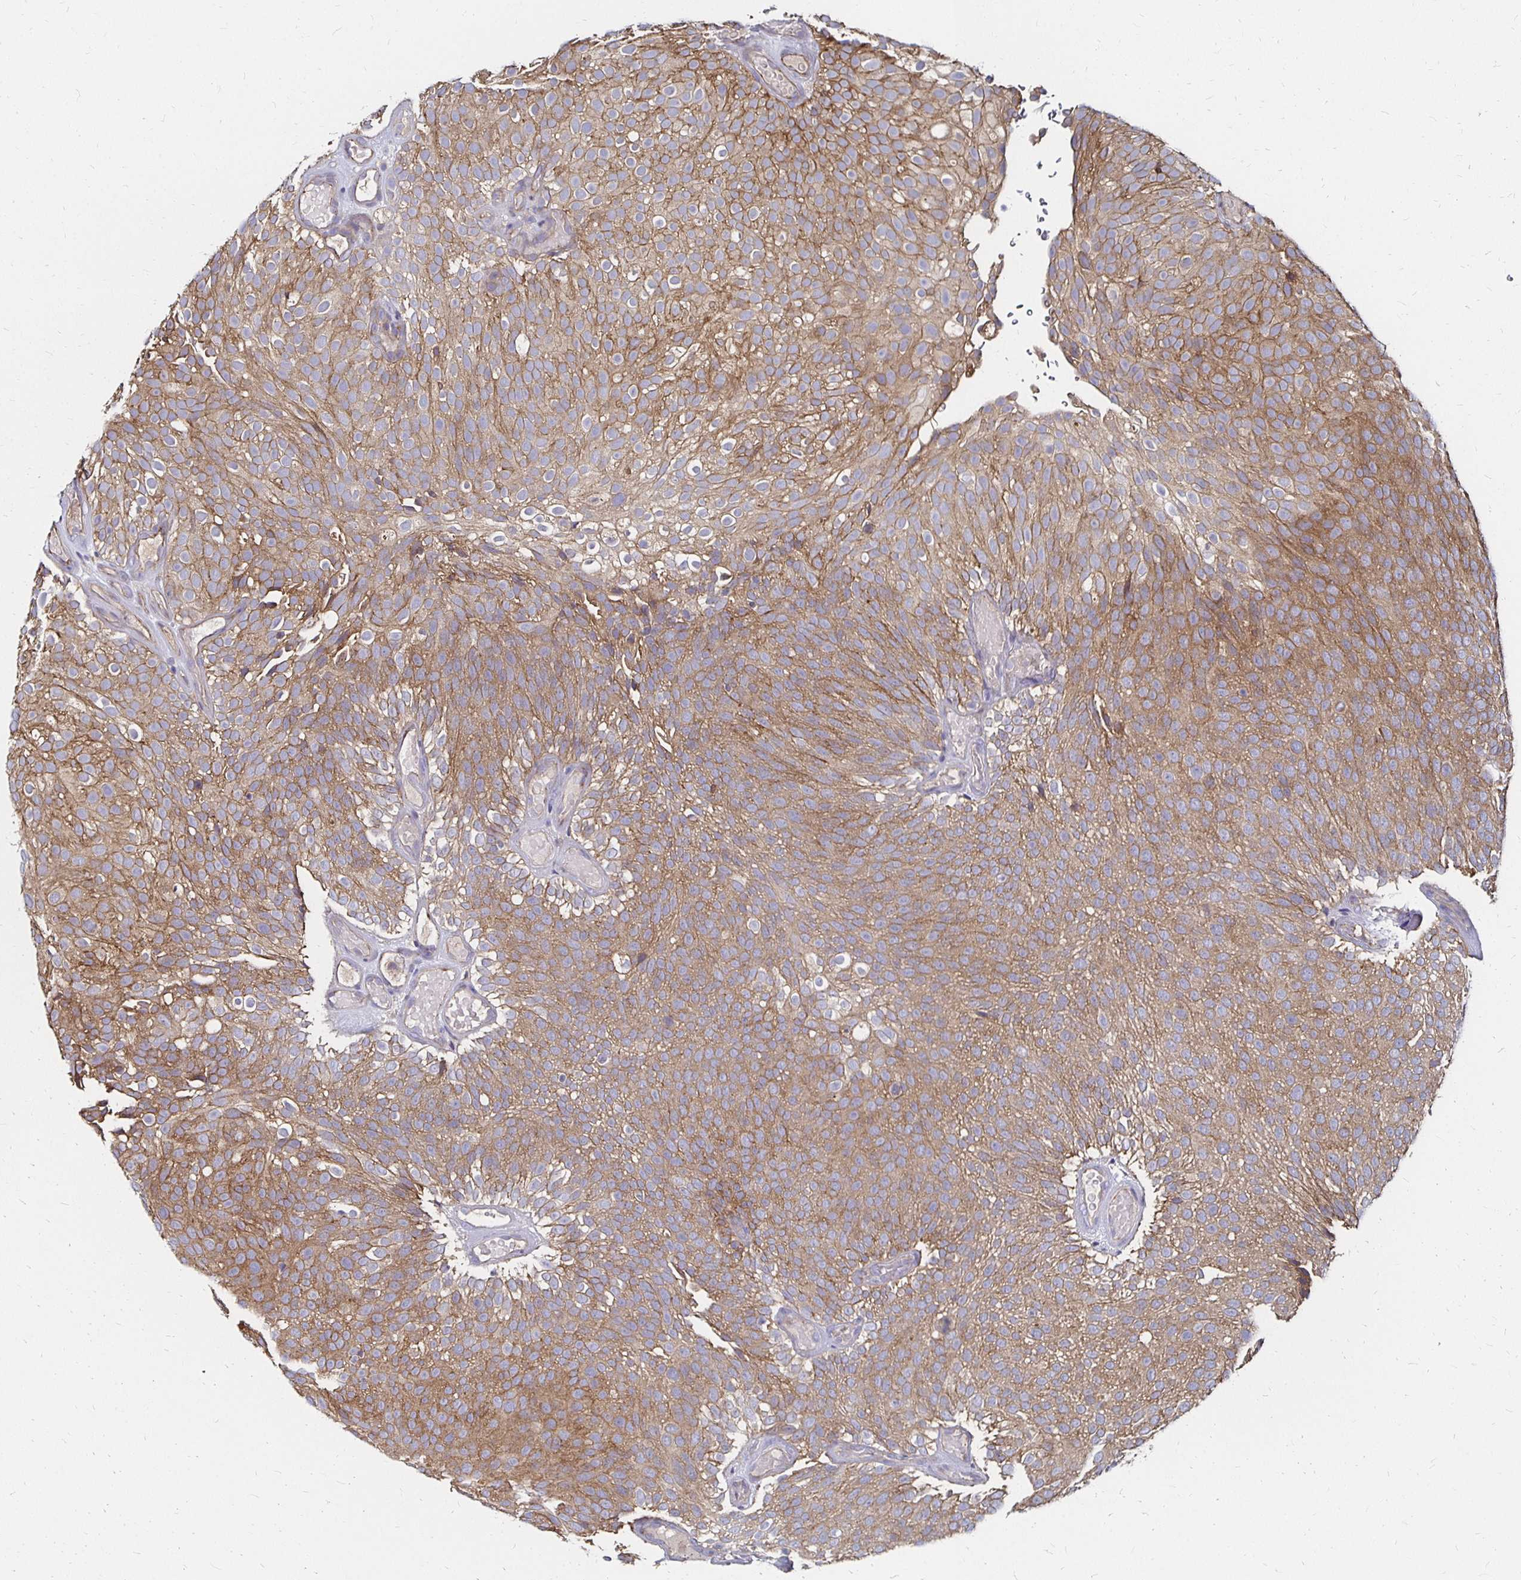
{"staining": {"intensity": "moderate", "quantity": ">75%", "location": "cytoplasmic/membranous"}, "tissue": "urothelial cancer", "cell_type": "Tumor cells", "image_type": "cancer", "snomed": [{"axis": "morphology", "description": "Urothelial carcinoma, Low grade"}, {"axis": "topography", "description": "Urinary bladder"}], "caption": "Tumor cells demonstrate medium levels of moderate cytoplasmic/membranous staining in approximately >75% of cells in urothelial cancer.", "gene": "NCSTN", "patient": {"sex": "male", "age": 78}}